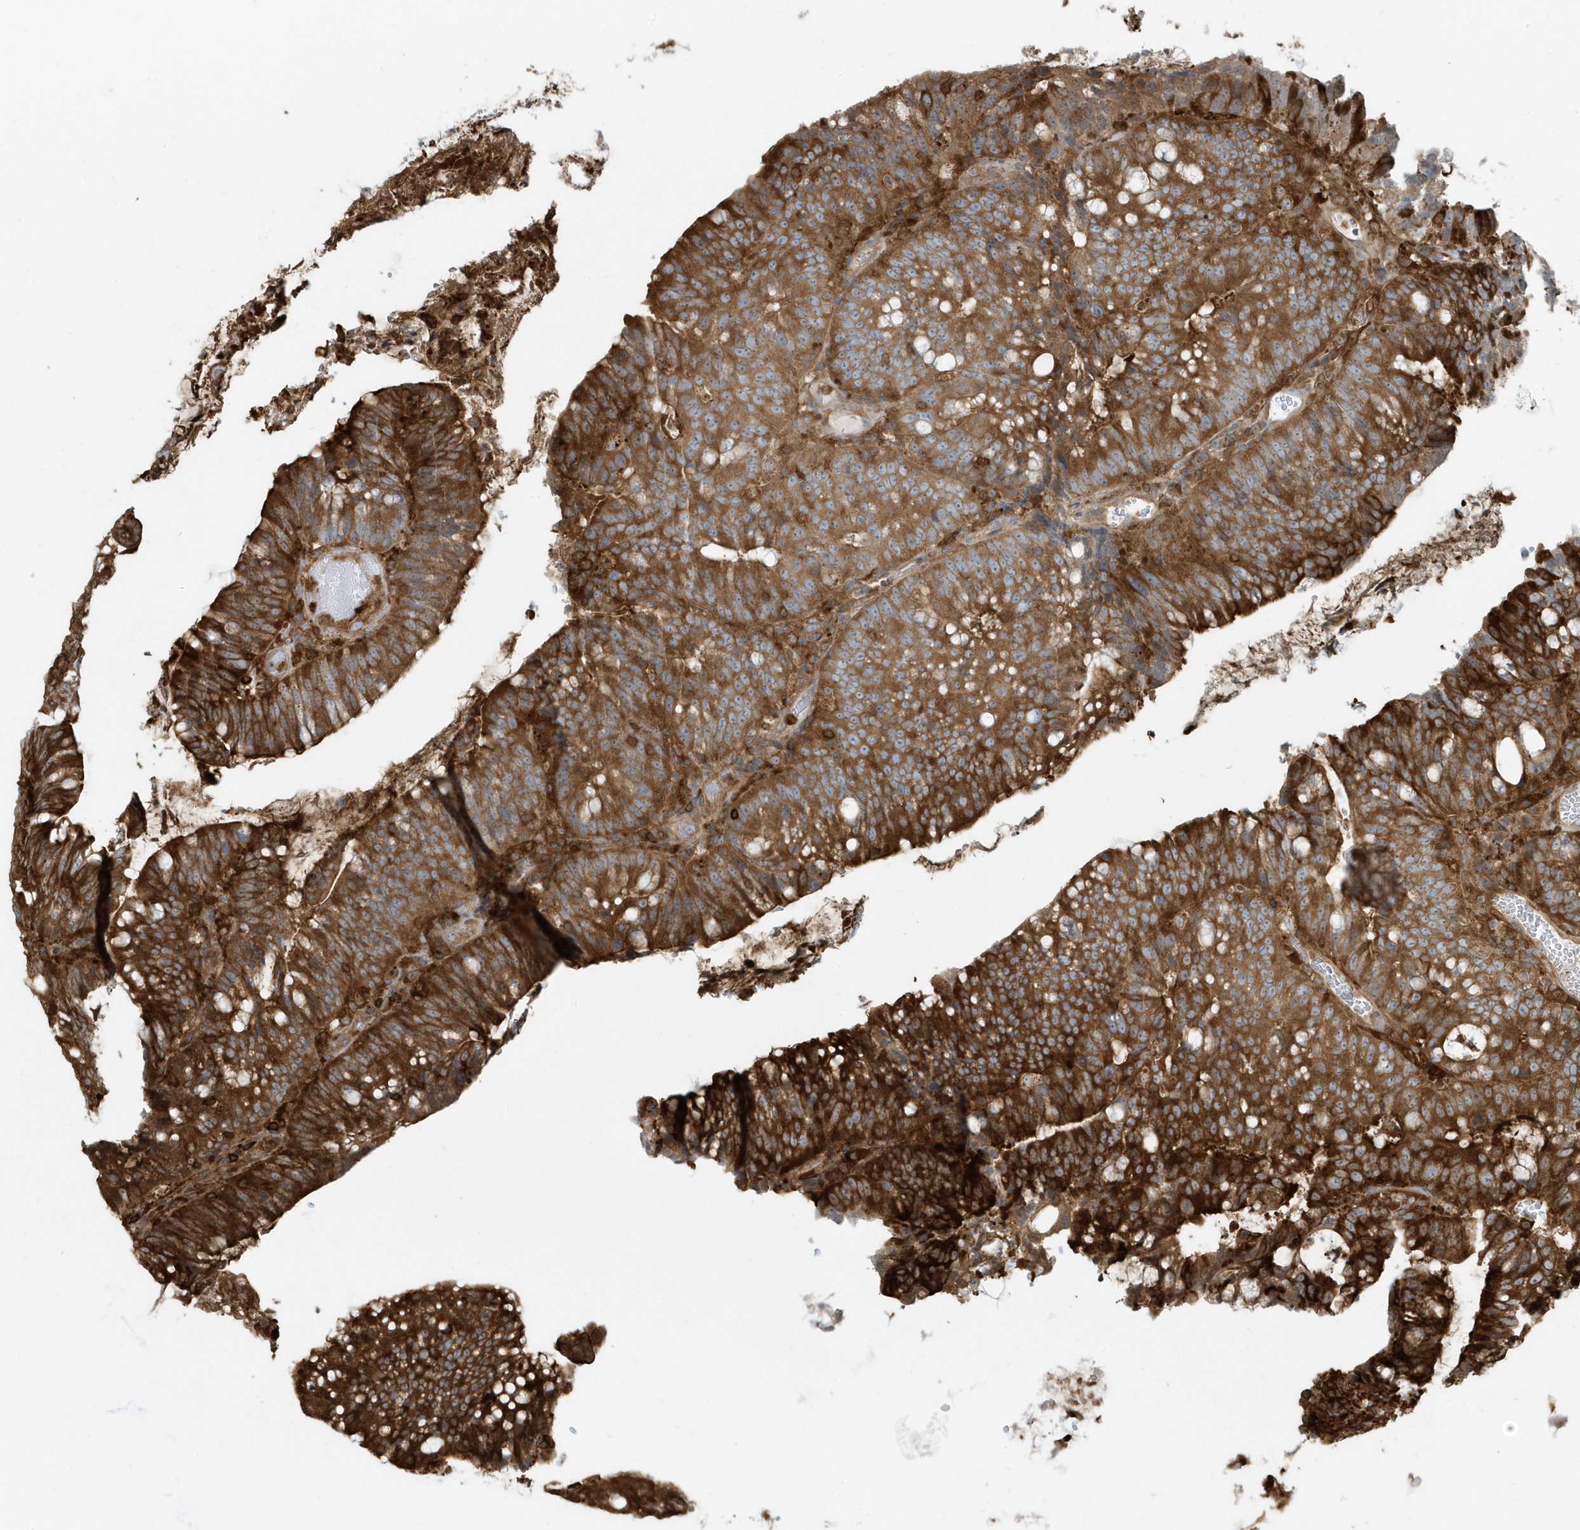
{"staining": {"intensity": "strong", "quantity": ">75%", "location": "cytoplasmic/membranous"}, "tissue": "colorectal cancer", "cell_type": "Tumor cells", "image_type": "cancer", "snomed": [{"axis": "morphology", "description": "Adenocarcinoma, NOS"}, {"axis": "topography", "description": "Colon"}], "caption": "Colorectal adenocarcinoma stained with a brown dye shows strong cytoplasmic/membranous positive staining in about >75% of tumor cells.", "gene": "CLCN6", "patient": {"sex": "female", "age": 66}}